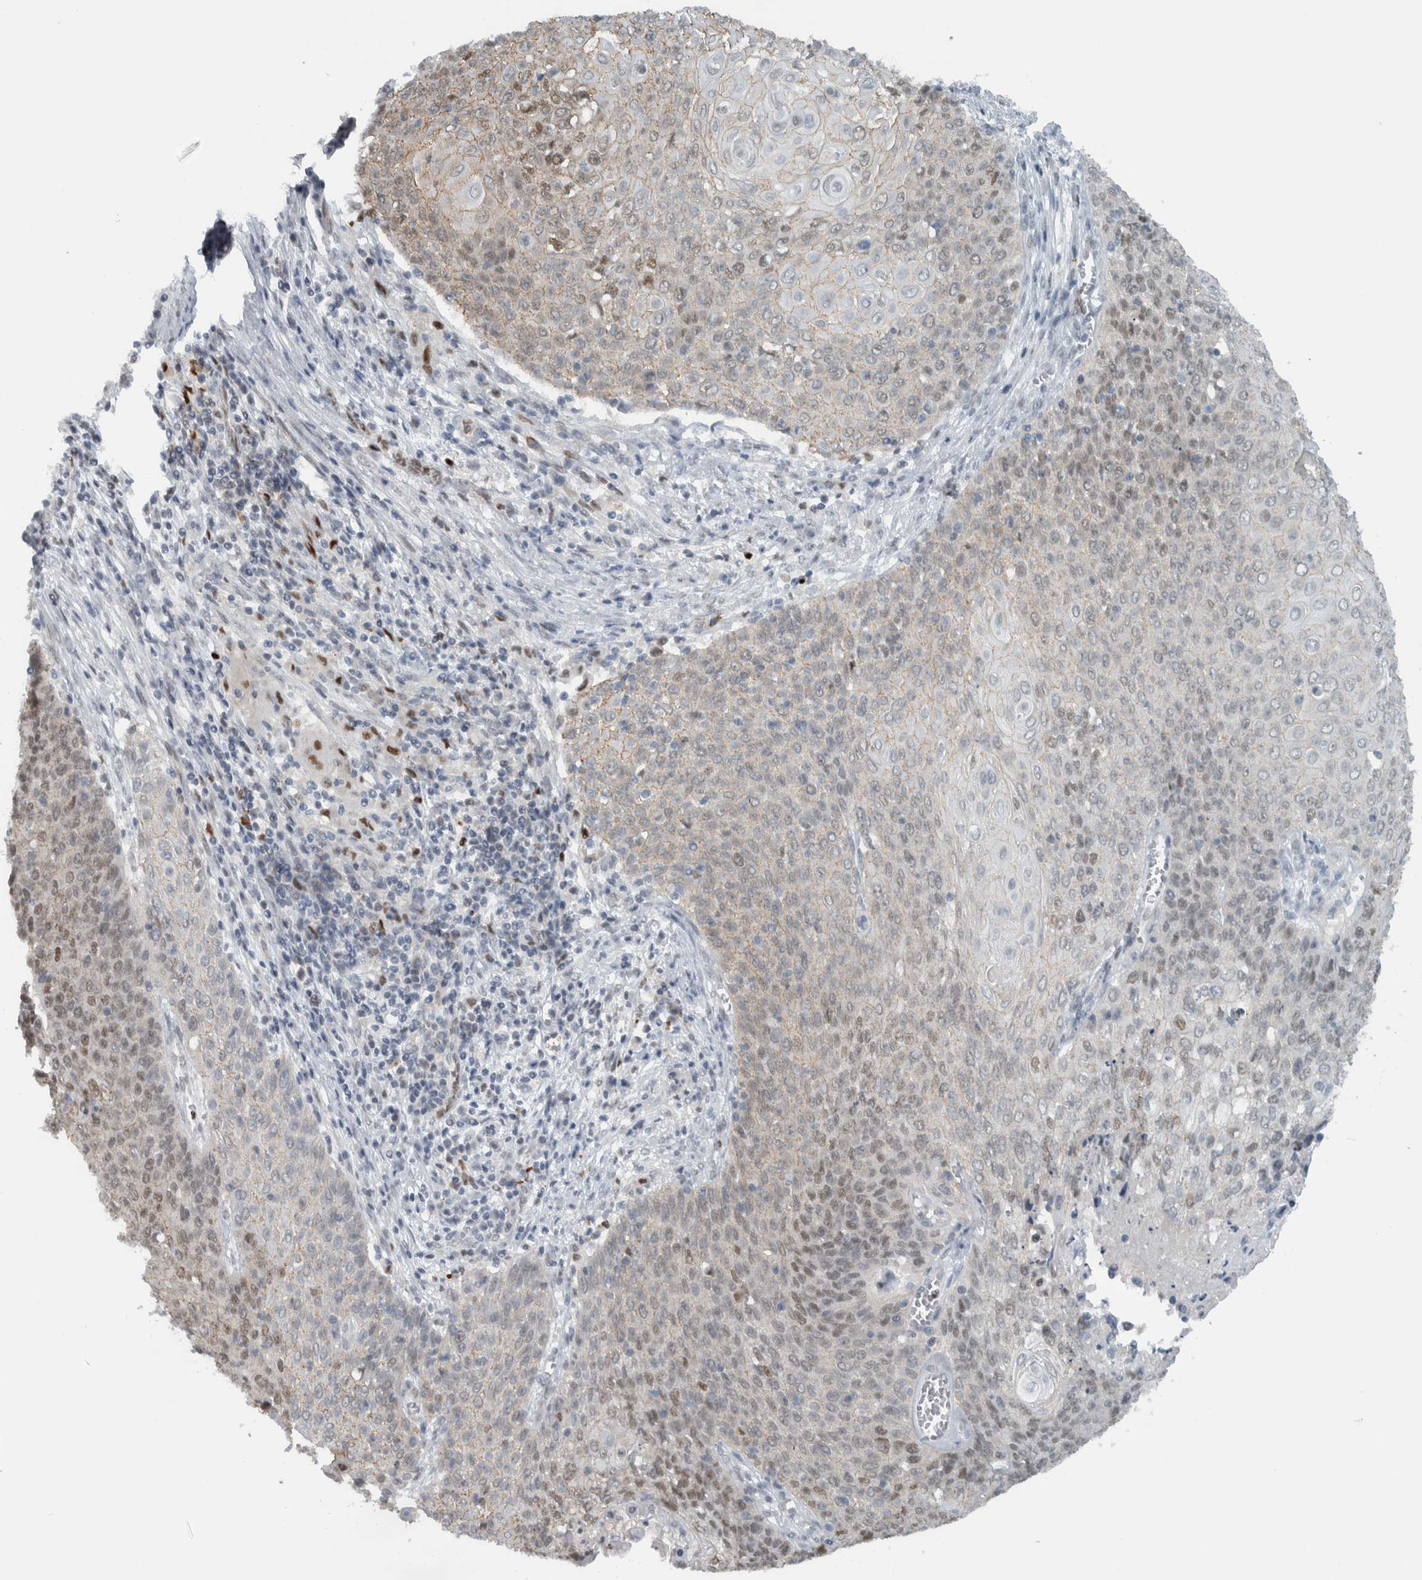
{"staining": {"intensity": "weak", "quantity": "25%-75%", "location": "nuclear"}, "tissue": "cervical cancer", "cell_type": "Tumor cells", "image_type": "cancer", "snomed": [{"axis": "morphology", "description": "Squamous cell carcinoma, NOS"}, {"axis": "topography", "description": "Cervix"}], "caption": "A brown stain shows weak nuclear expression of a protein in squamous cell carcinoma (cervical) tumor cells.", "gene": "ADPRM", "patient": {"sex": "female", "age": 39}}